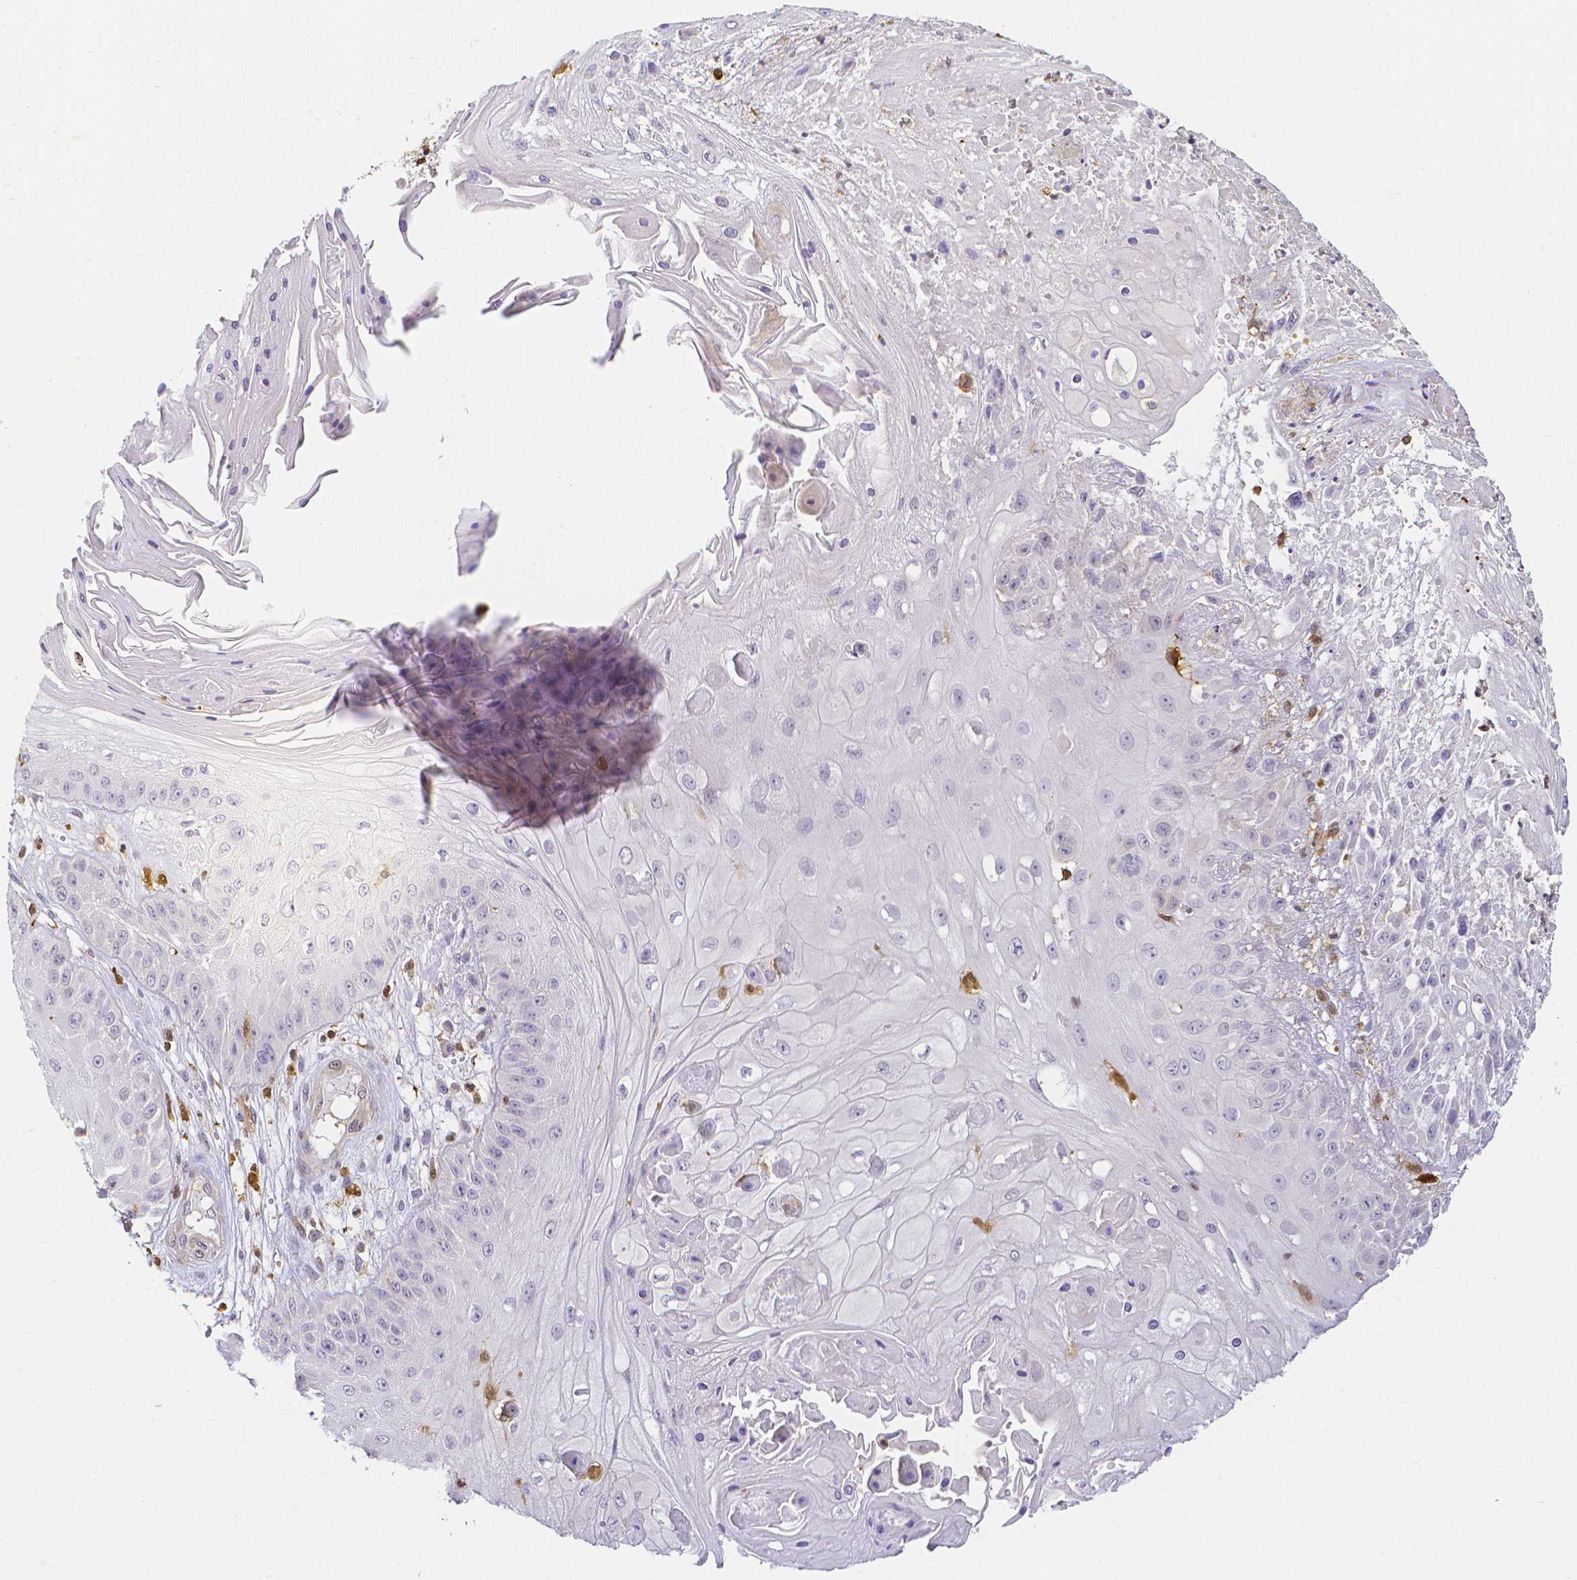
{"staining": {"intensity": "negative", "quantity": "none", "location": "none"}, "tissue": "skin cancer", "cell_type": "Tumor cells", "image_type": "cancer", "snomed": [{"axis": "morphology", "description": "Squamous cell carcinoma, NOS"}, {"axis": "topography", "description": "Skin"}], "caption": "Squamous cell carcinoma (skin) was stained to show a protein in brown. There is no significant staining in tumor cells. The staining is performed using DAB (3,3'-diaminobenzidine) brown chromogen with nuclei counter-stained in using hematoxylin.", "gene": "COTL1", "patient": {"sex": "male", "age": 70}}